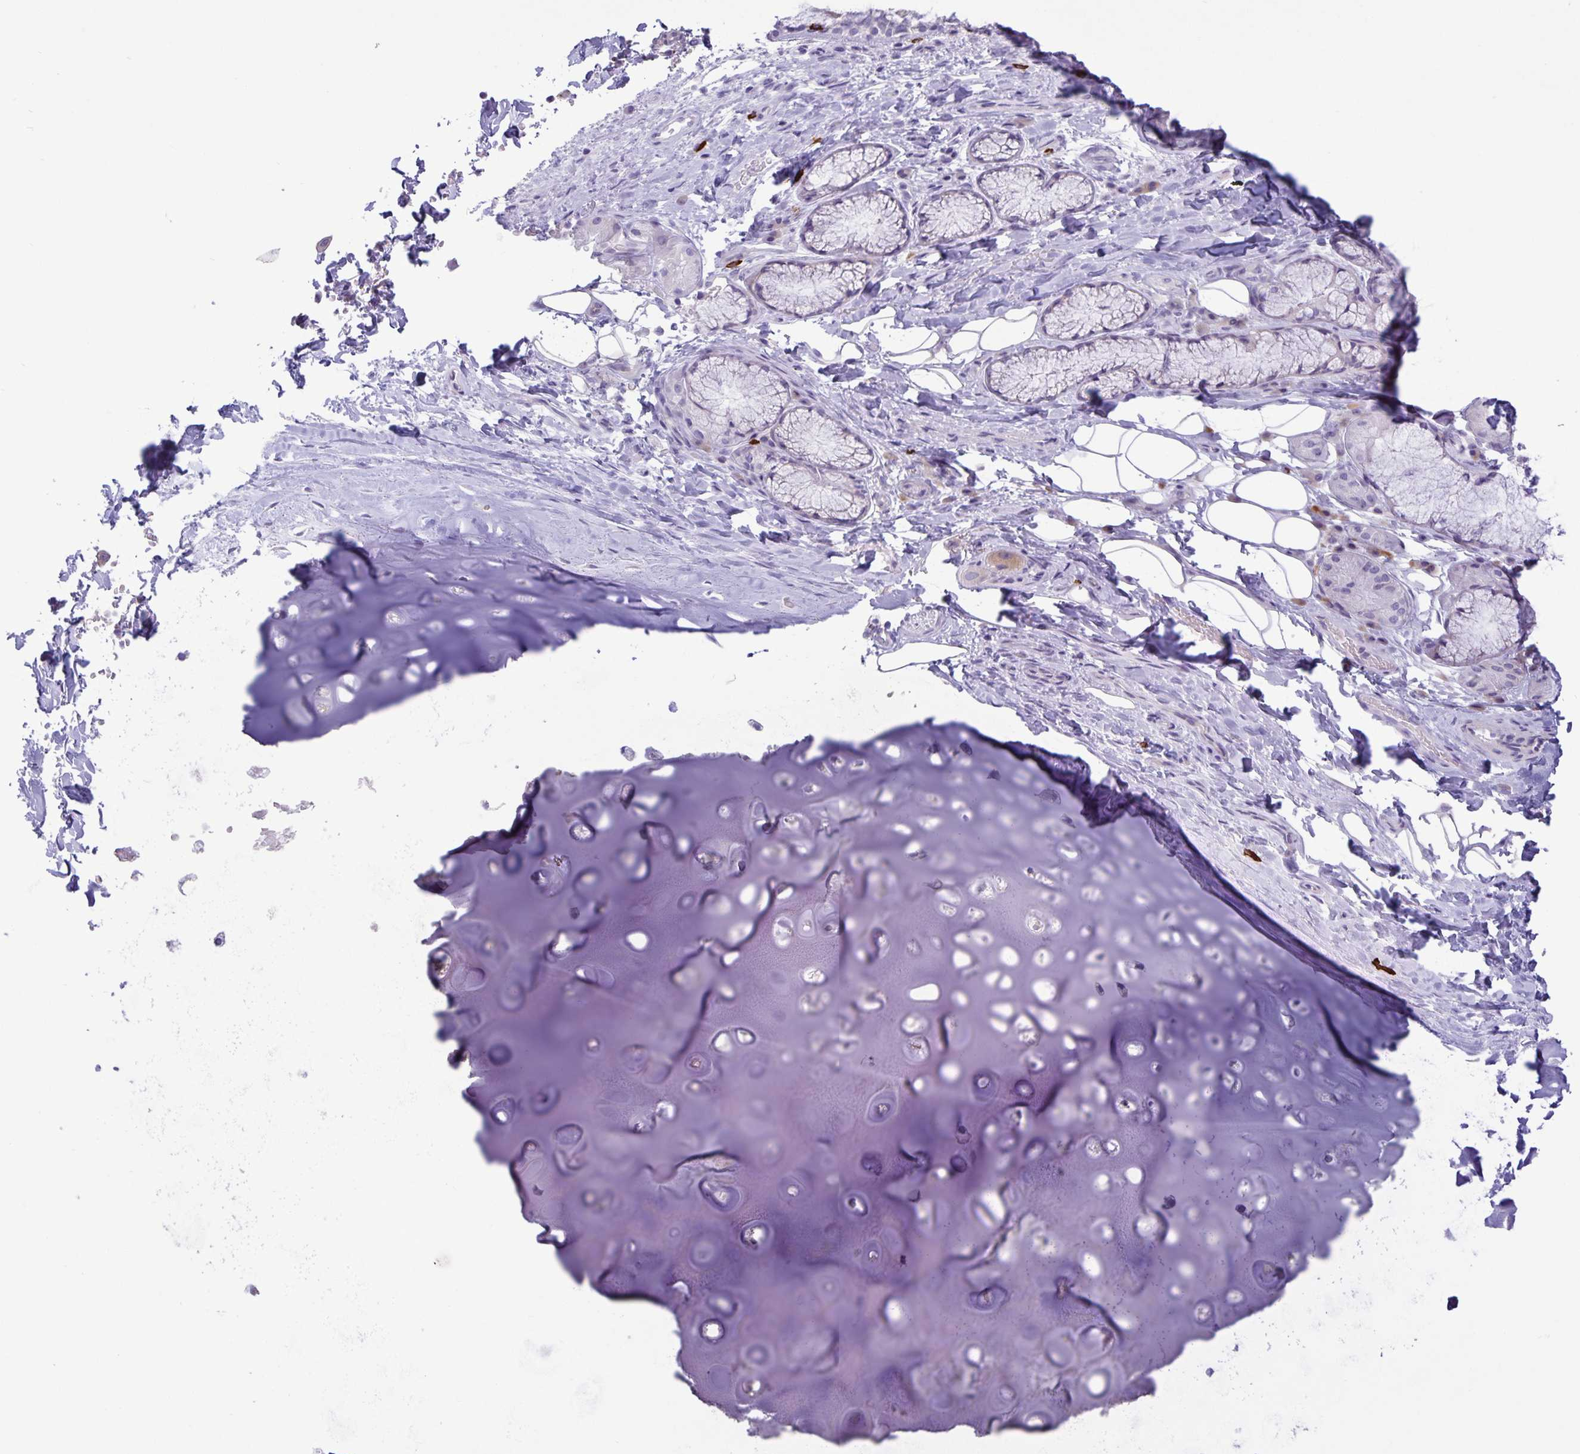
{"staining": {"intensity": "negative", "quantity": "none", "location": "none"}, "tissue": "adipose tissue", "cell_type": "Adipocytes", "image_type": "normal", "snomed": [{"axis": "morphology", "description": "Normal tissue, NOS"}, {"axis": "topography", "description": "Cartilage tissue"}, {"axis": "topography", "description": "Bronchus"}], "caption": "The image exhibits no significant staining in adipocytes of adipose tissue.", "gene": "IBTK", "patient": {"sex": "male", "age": 64}}